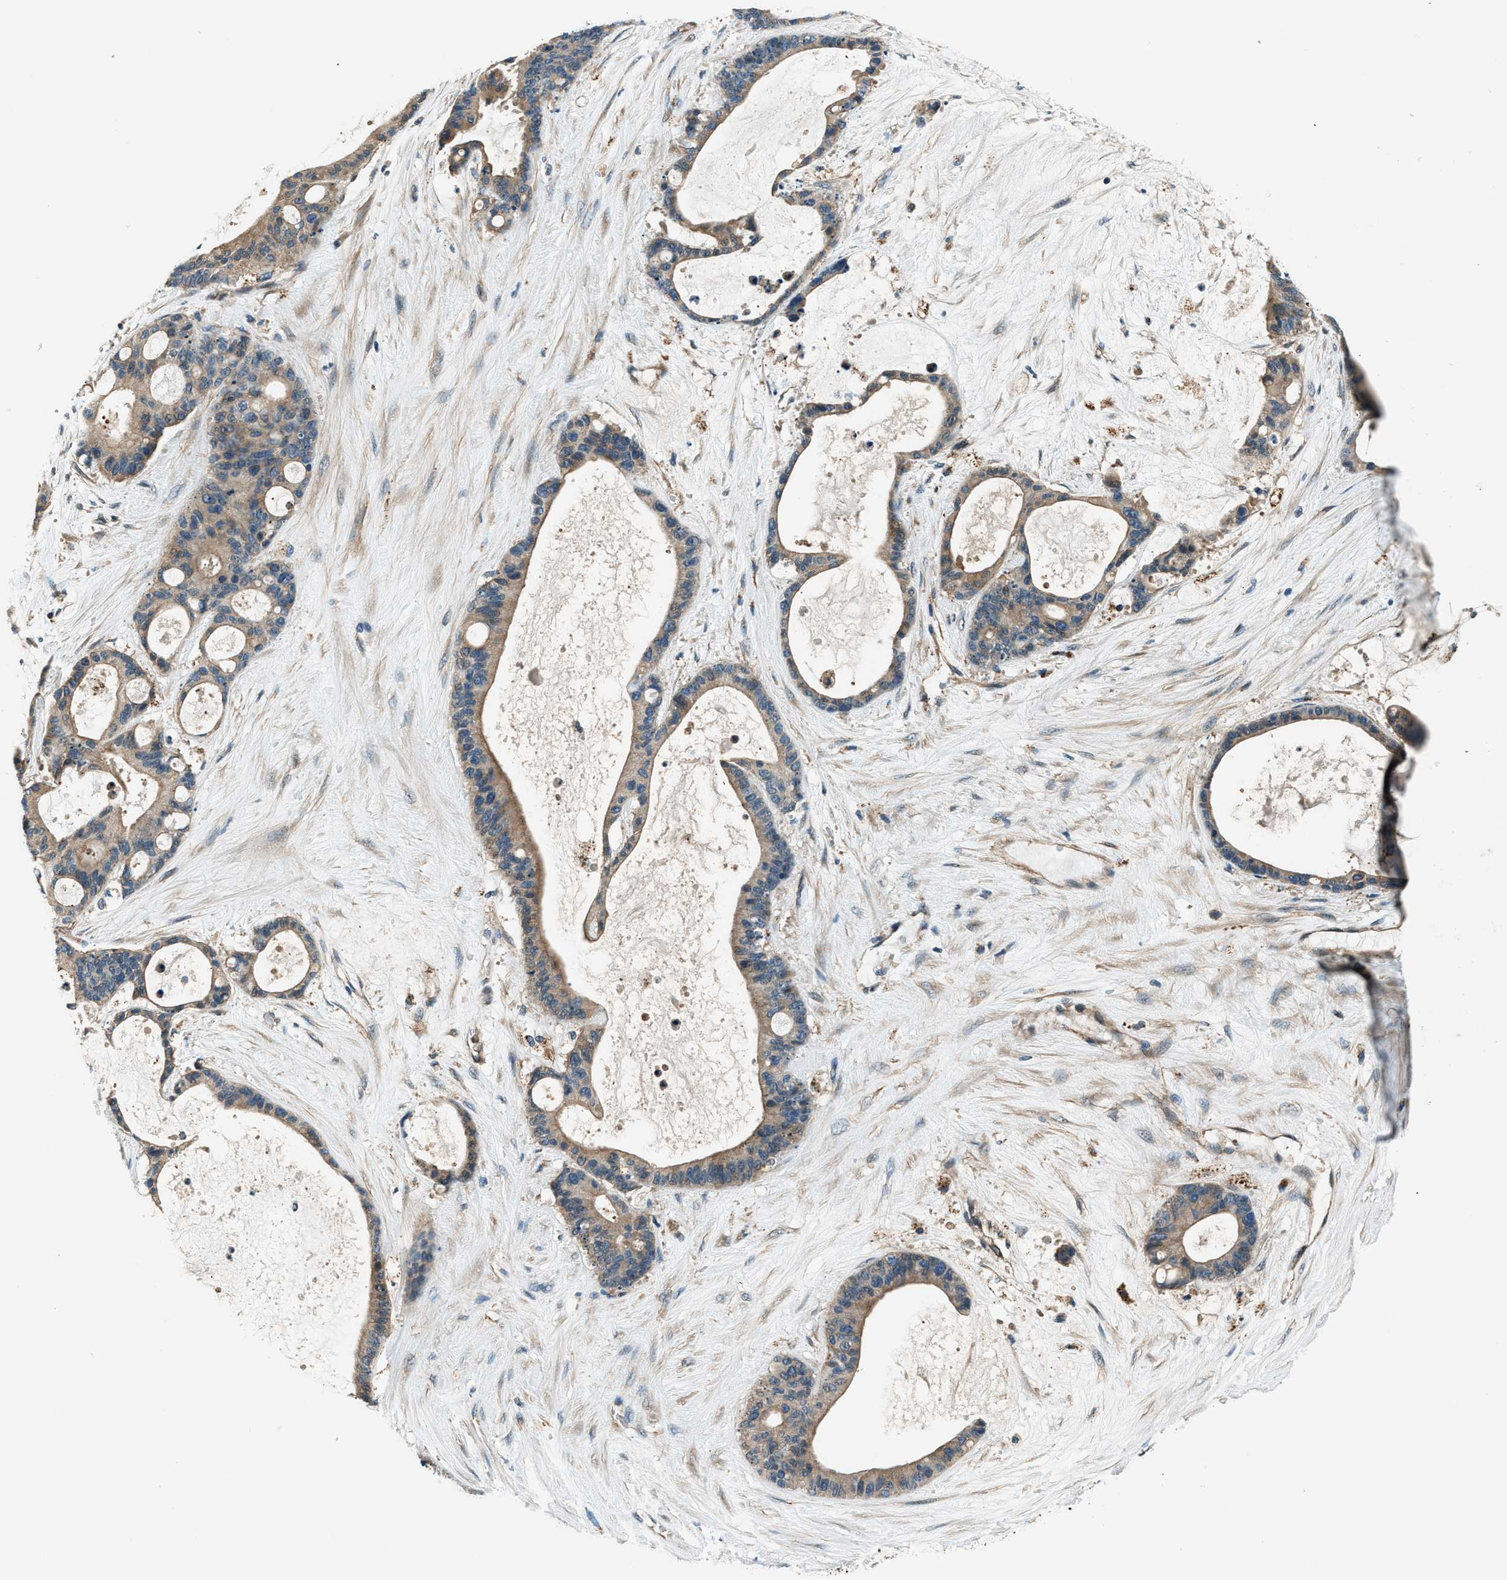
{"staining": {"intensity": "moderate", "quantity": ">75%", "location": "cytoplasmic/membranous"}, "tissue": "liver cancer", "cell_type": "Tumor cells", "image_type": "cancer", "snomed": [{"axis": "morphology", "description": "Cholangiocarcinoma"}, {"axis": "topography", "description": "Liver"}], "caption": "Liver cancer (cholangiocarcinoma) stained with IHC exhibits moderate cytoplasmic/membranous expression in about >75% of tumor cells. The protein is stained brown, and the nuclei are stained in blue (DAB IHC with brightfield microscopy, high magnification).", "gene": "SLC19A2", "patient": {"sex": "female", "age": 73}}